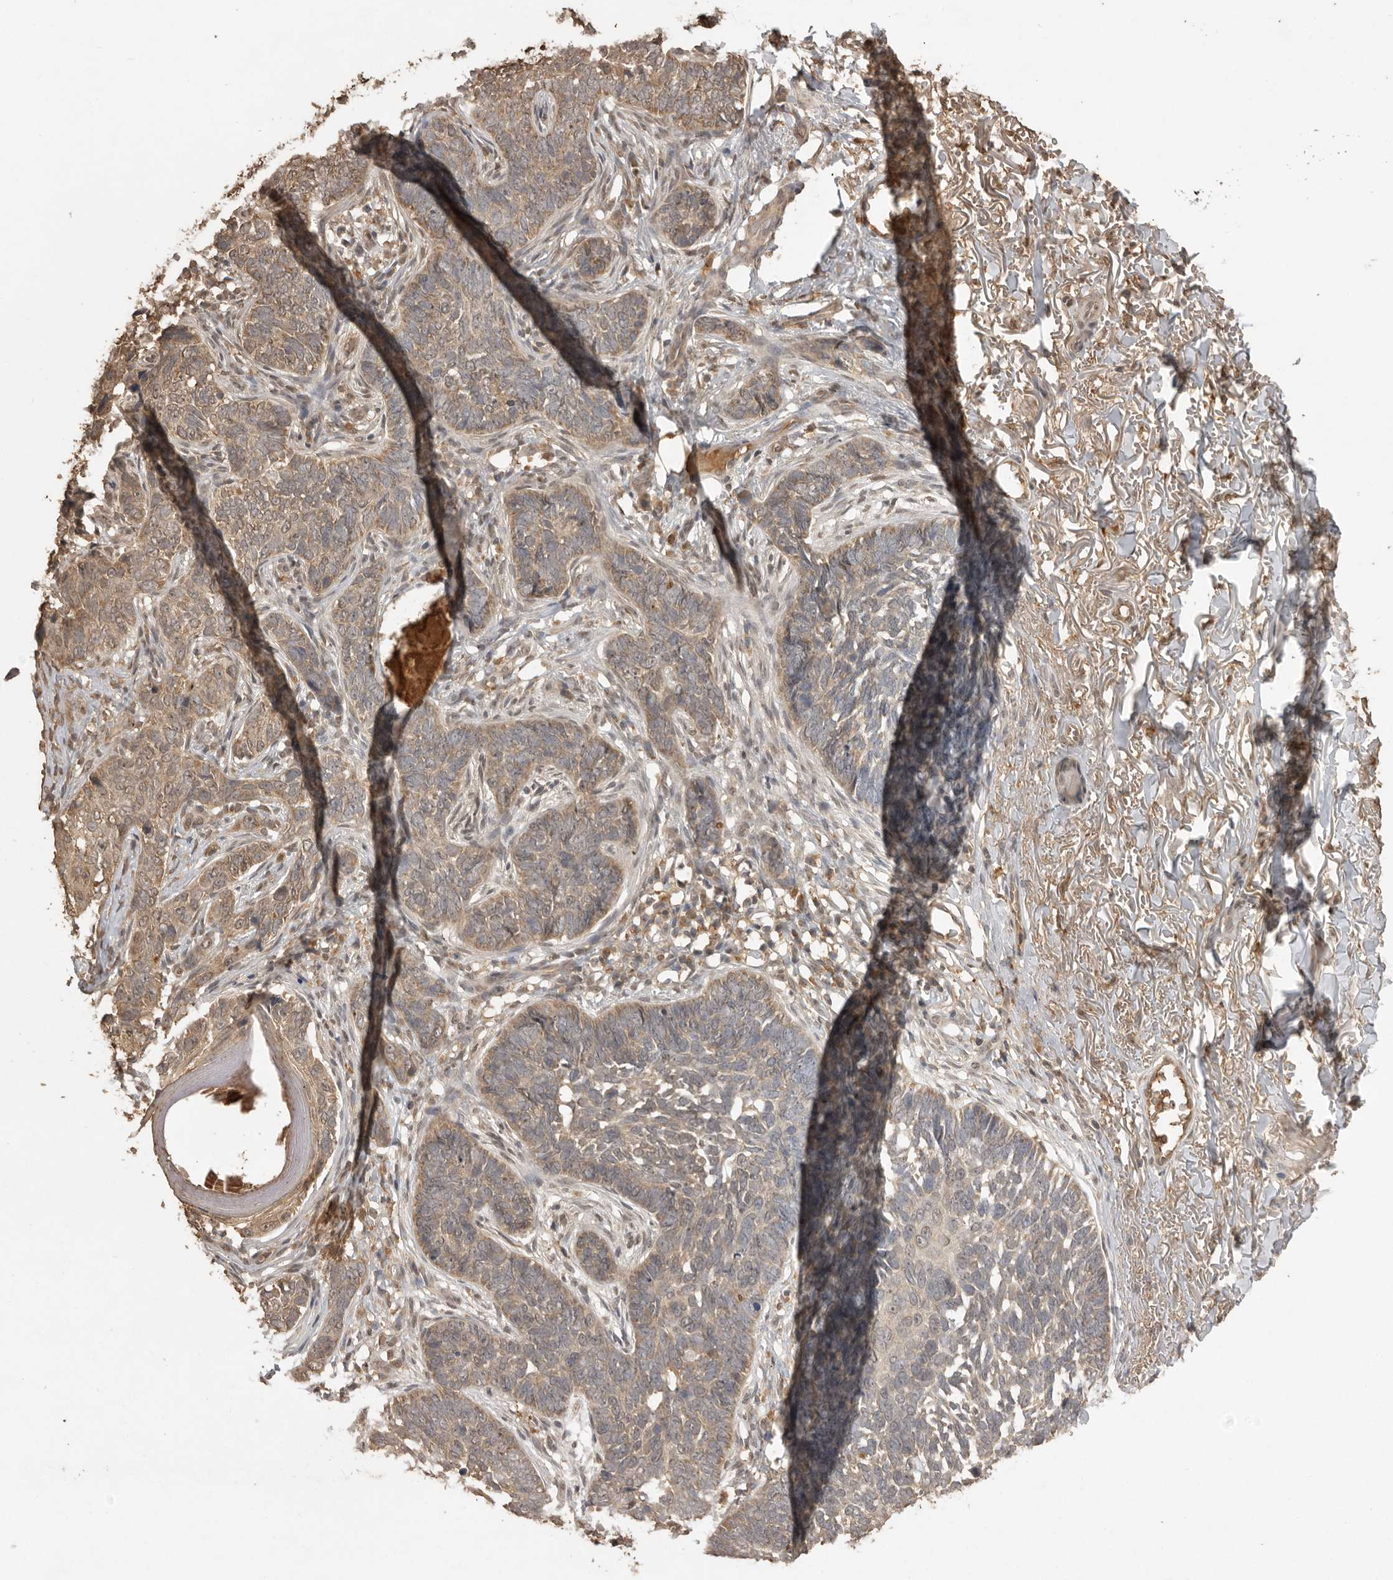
{"staining": {"intensity": "weak", "quantity": ">75%", "location": "cytoplasmic/membranous"}, "tissue": "skin cancer", "cell_type": "Tumor cells", "image_type": "cancer", "snomed": [{"axis": "morphology", "description": "Normal tissue, NOS"}, {"axis": "morphology", "description": "Basal cell carcinoma"}, {"axis": "topography", "description": "Skin"}], "caption": "The immunohistochemical stain labels weak cytoplasmic/membranous staining in tumor cells of skin cancer tissue. The protein of interest is stained brown, and the nuclei are stained in blue (DAB IHC with brightfield microscopy, high magnification).", "gene": "JAG2", "patient": {"sex": "male", "age": 77}}